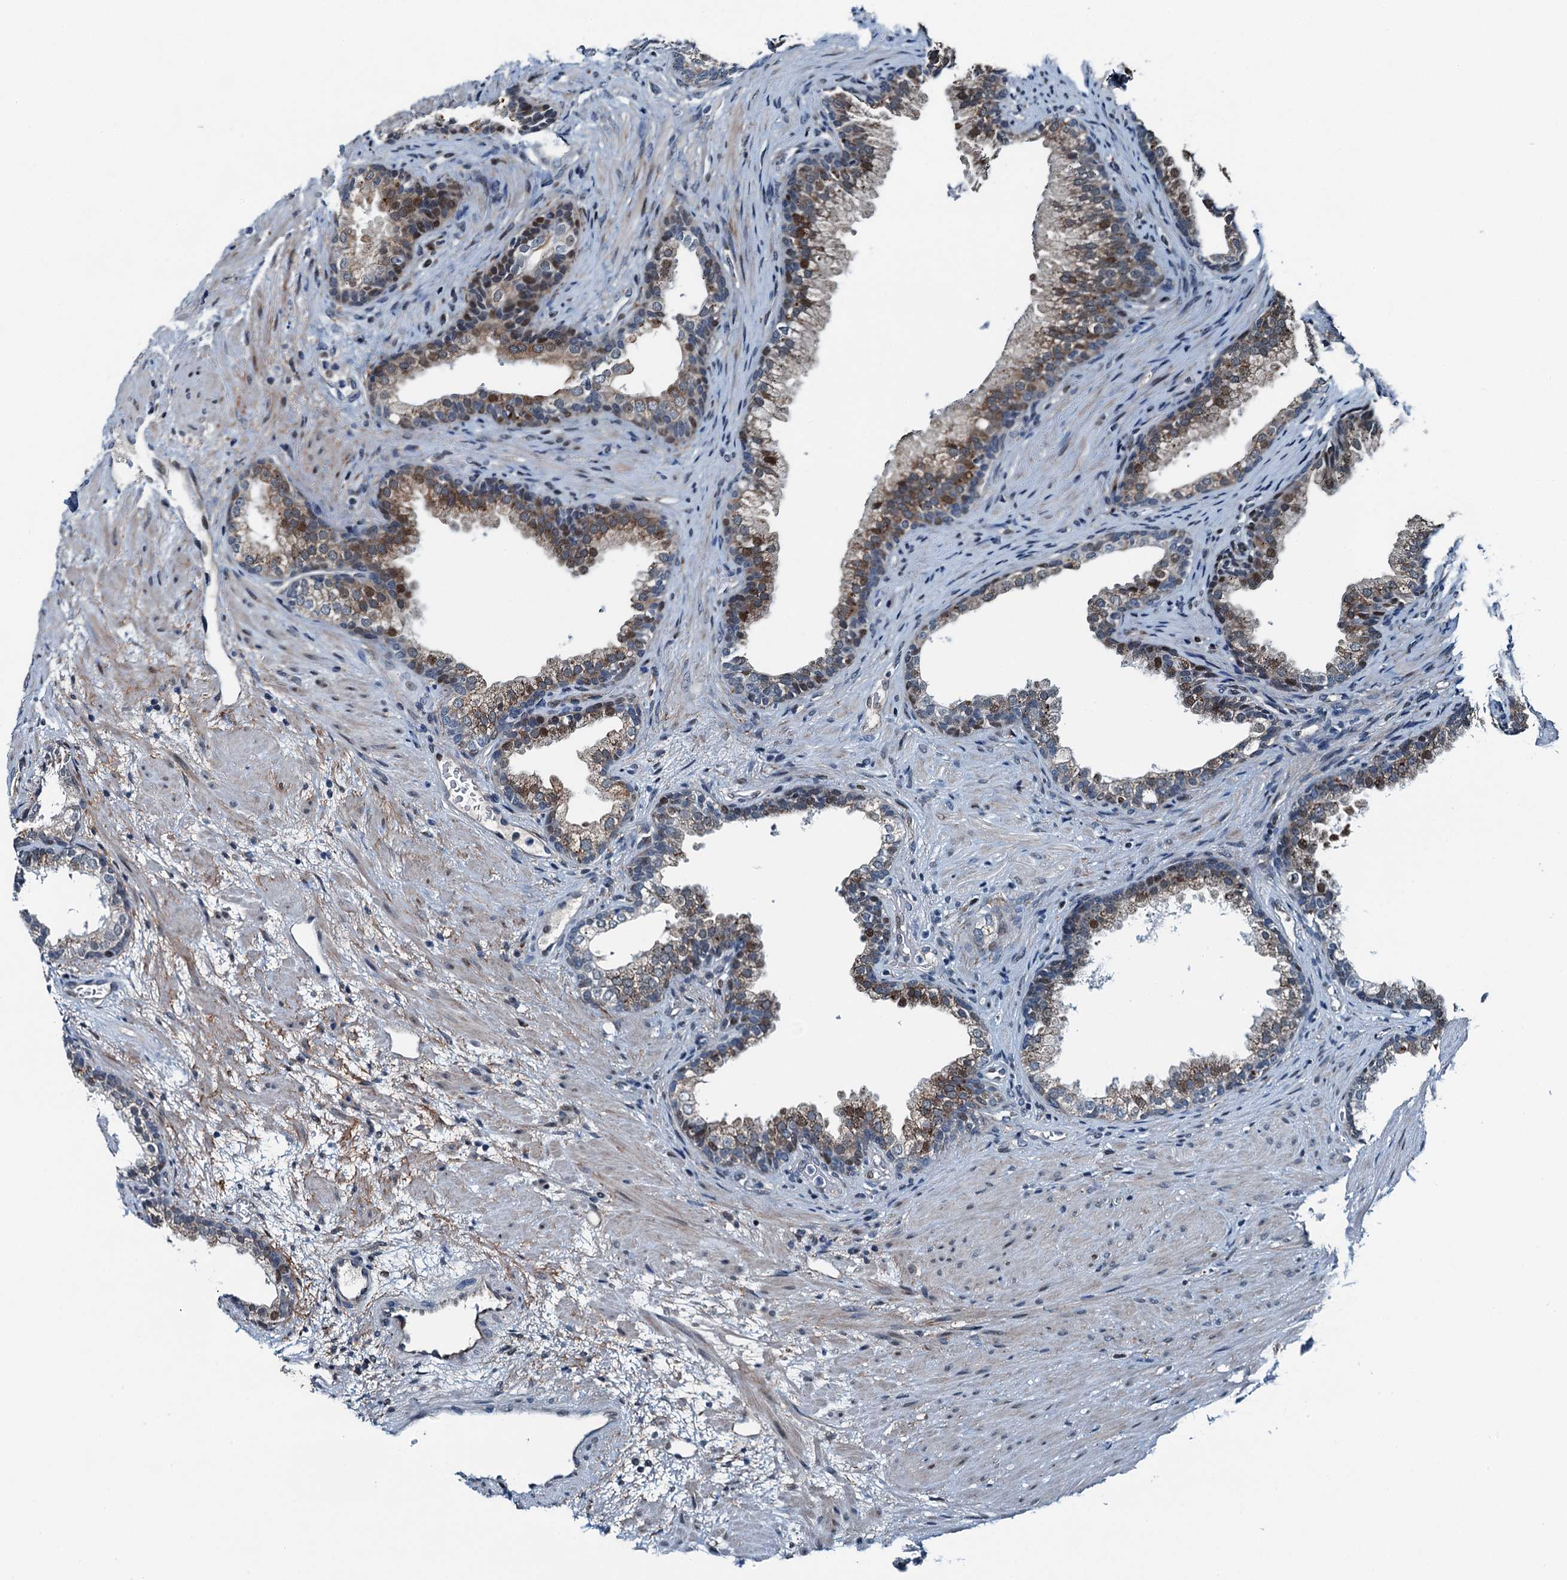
{"staining": {"intensity": "moderate", "quantity": "25%-75%", "location": "cytoplasmic/membranous,nuclear"}, "tissue": "prostate", "cell_type": "Glandular cells", "image_type": "normal", "snomed": [{"axis": "morphology", "description": "Normal tissue, NOS"}, {"axis": "topography", "description": "Prostate"}], "caption": "Prostate stained with IHC shows moderate cytoplasmic/membranous,nuclear staining in approximately 25%-75% of glandular cells.", "gene": "TAMALIN", "patient": {"sex": "male", "age": 76}}